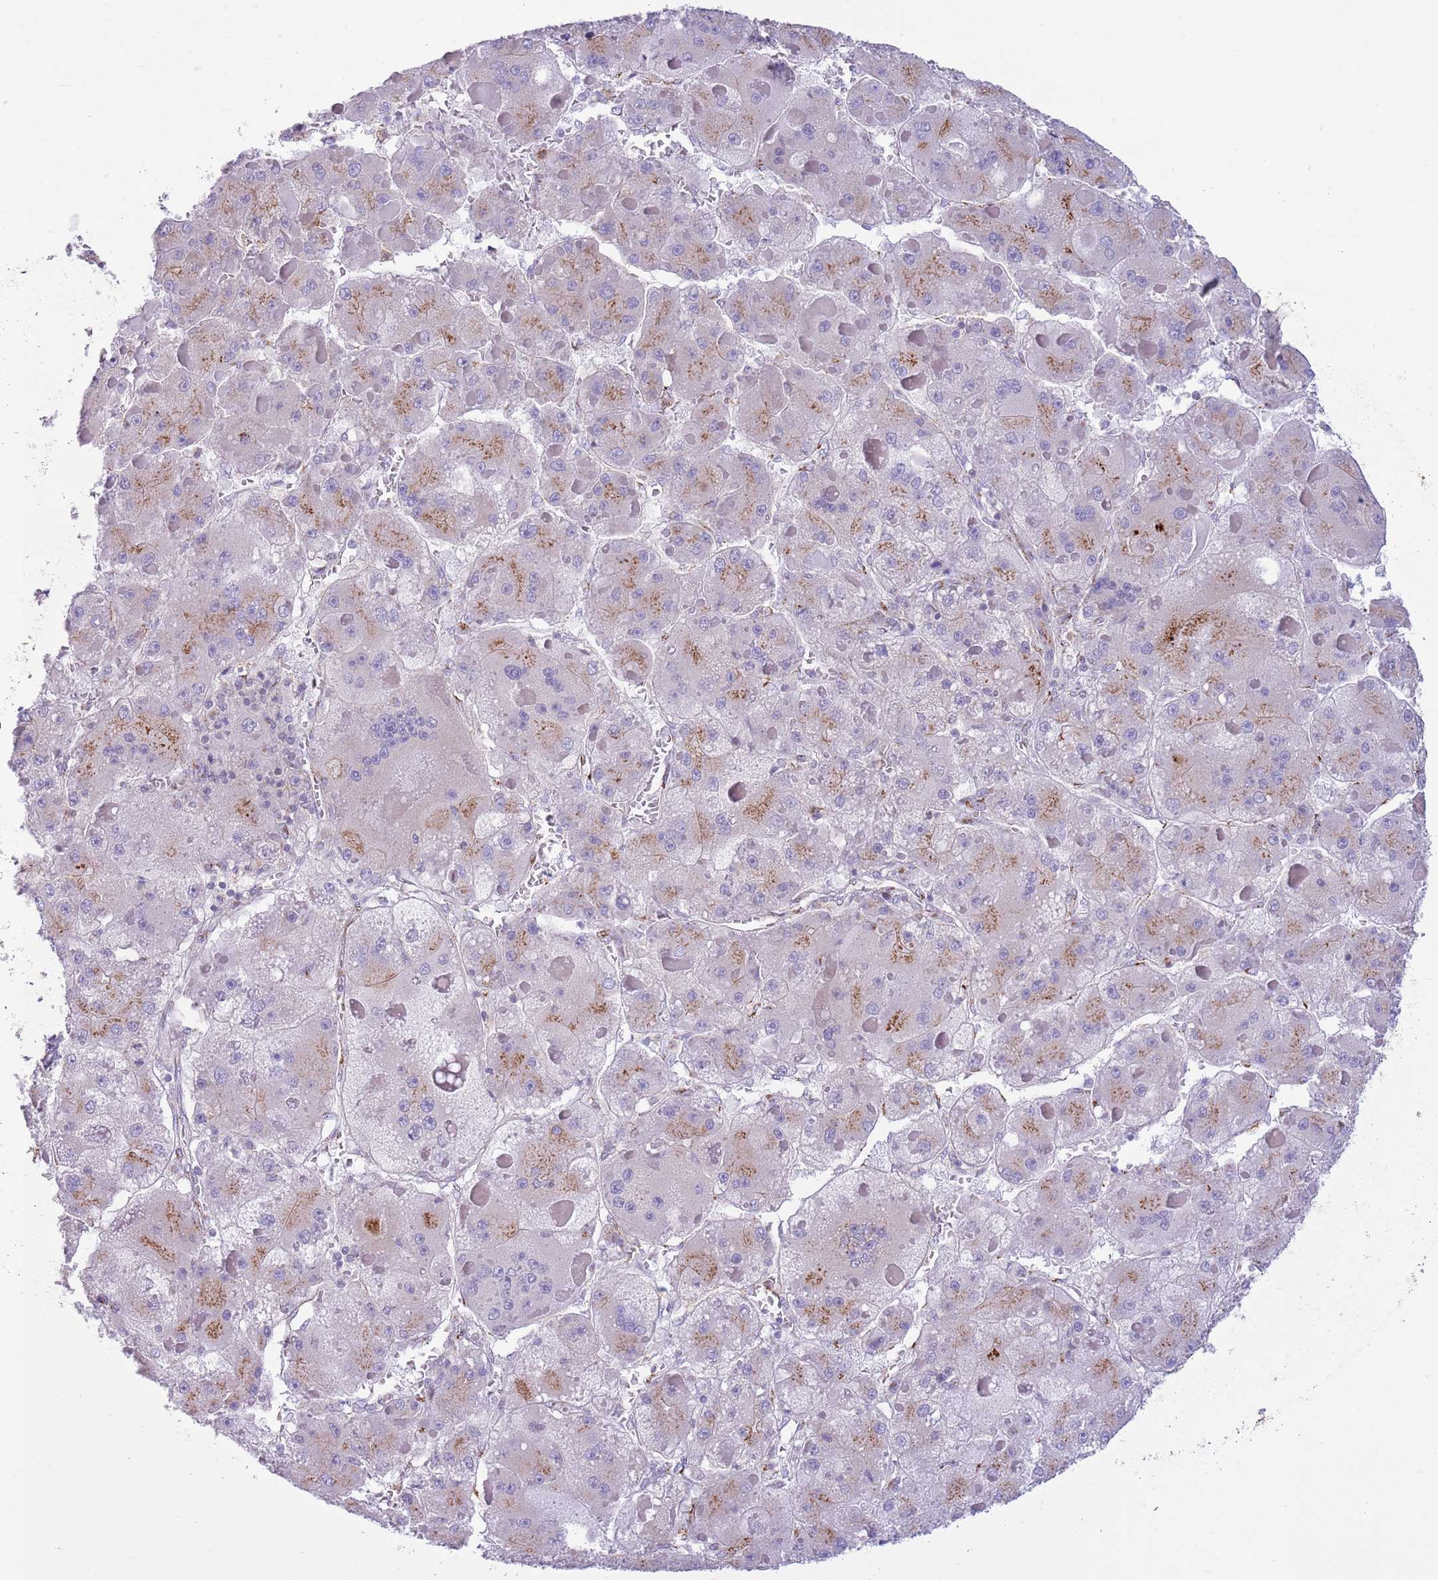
{"staining": {"intensity": "moderate", "quantity": "25%-75%", "location": "cytoplasmic/membranous"}, "tissue": "liver cancer", "cell_type": "Tumor cells", "image_type": "cancer", "snomed": [{"axis": "morphology", "description": "Carcinoma, Hepatocellular, NOS"}, {"axis": "topography", "description": "Liver"}], "caption": "The immunohistochemical stain highlights moderate cytoplasmic/membranous staining in tumor cells of liver cancer tissue.", "gene": "C20orf96", "patient": {"sex": "female", "age": 73}}